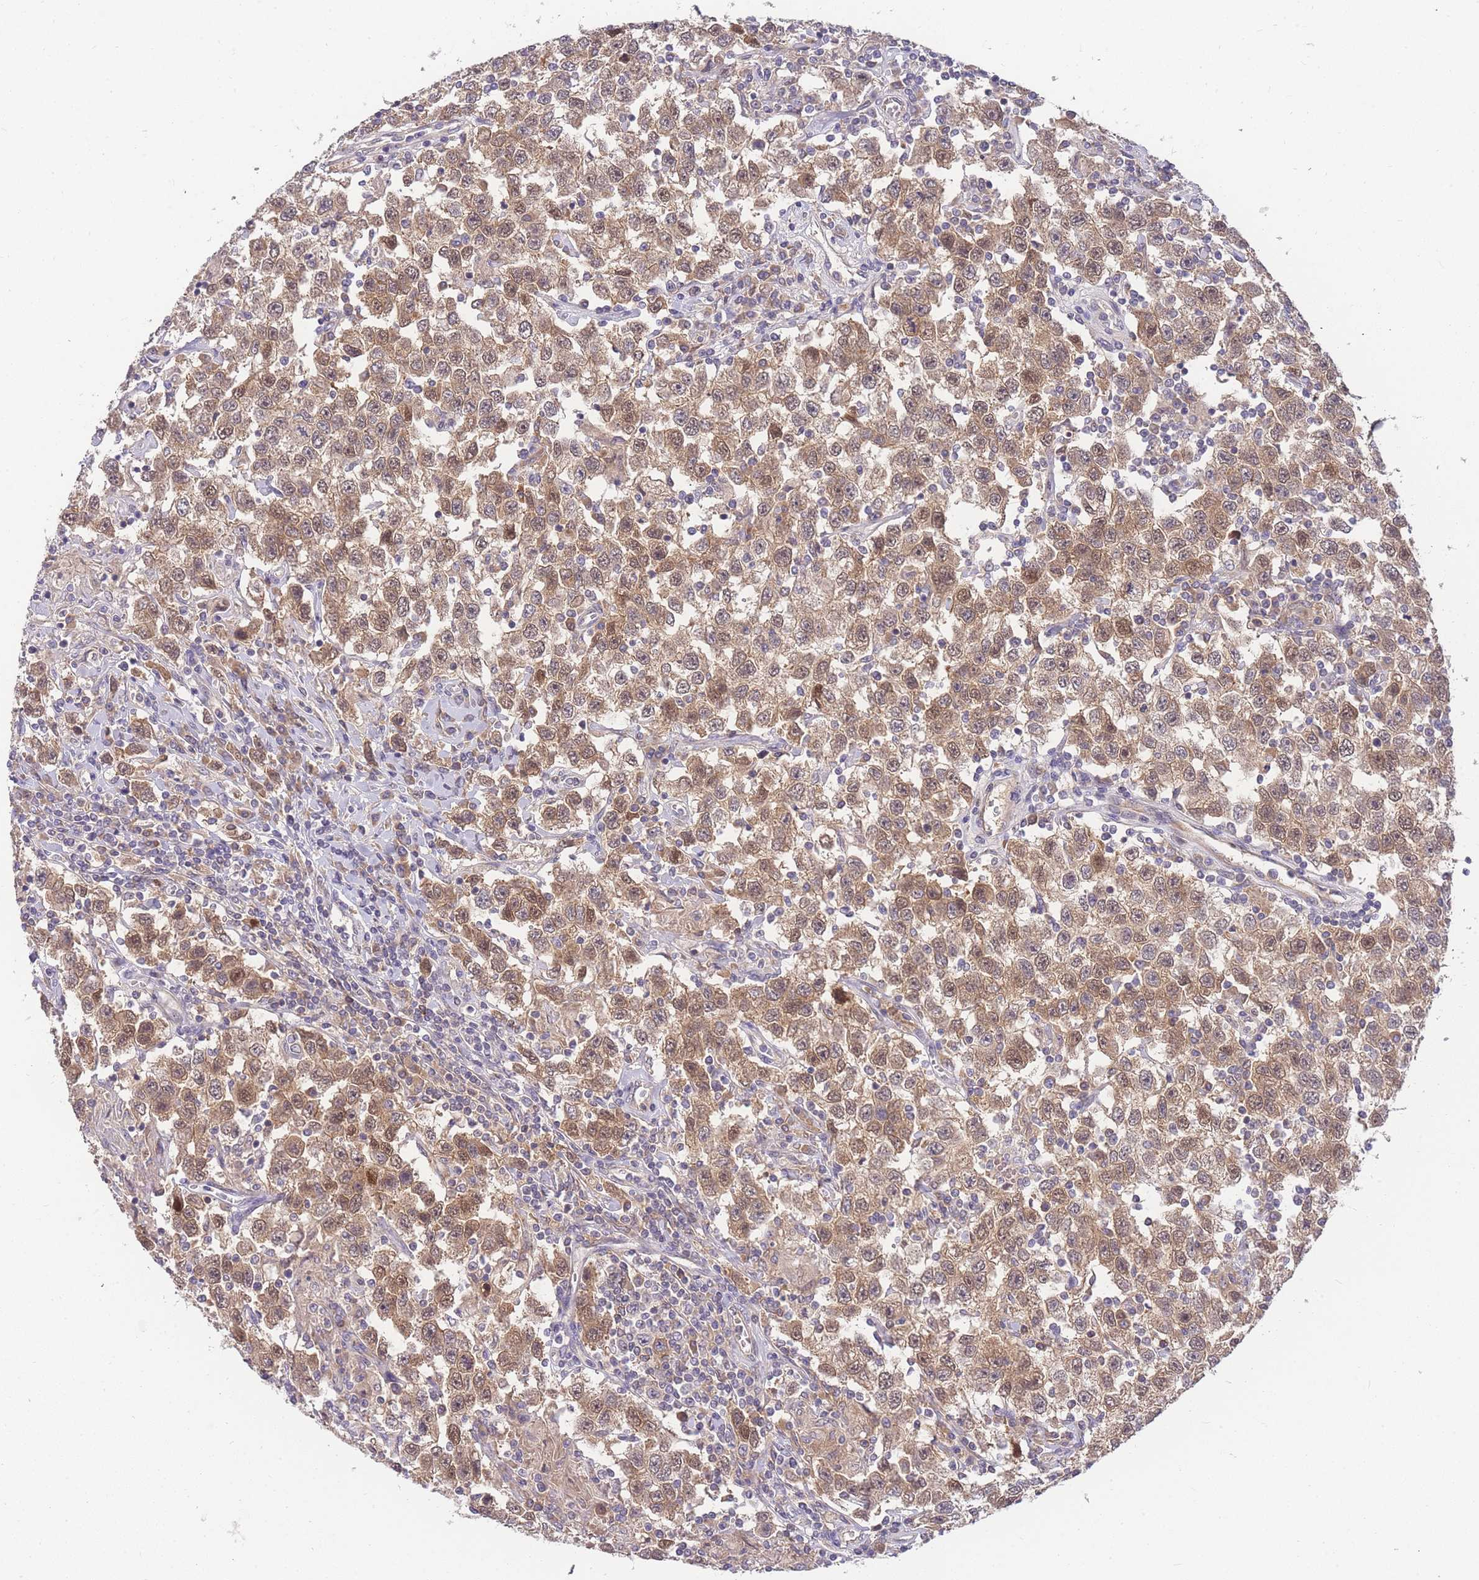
{"staining": {"intensity": "moderate", "quantity": ">75%", "location": "cytoplasmic/membranous,nuclear"}, "tissue": "testis cancer", "cell_type": "Tumor cells", "image_type": "cancer", "snomed": [{"axis": "morphology", "description": "Seminoma, NOS"}, {"axis": "topography", "description": "Testis"}], "caption": "Testis seminoma stained for a protein (brown) shows moderate cytoplasmic/membranous and nuclear positive expression in about >75% of tumor cells.", "gene": "ZNF577", "patient": {"sex": "male", "age": 41}}